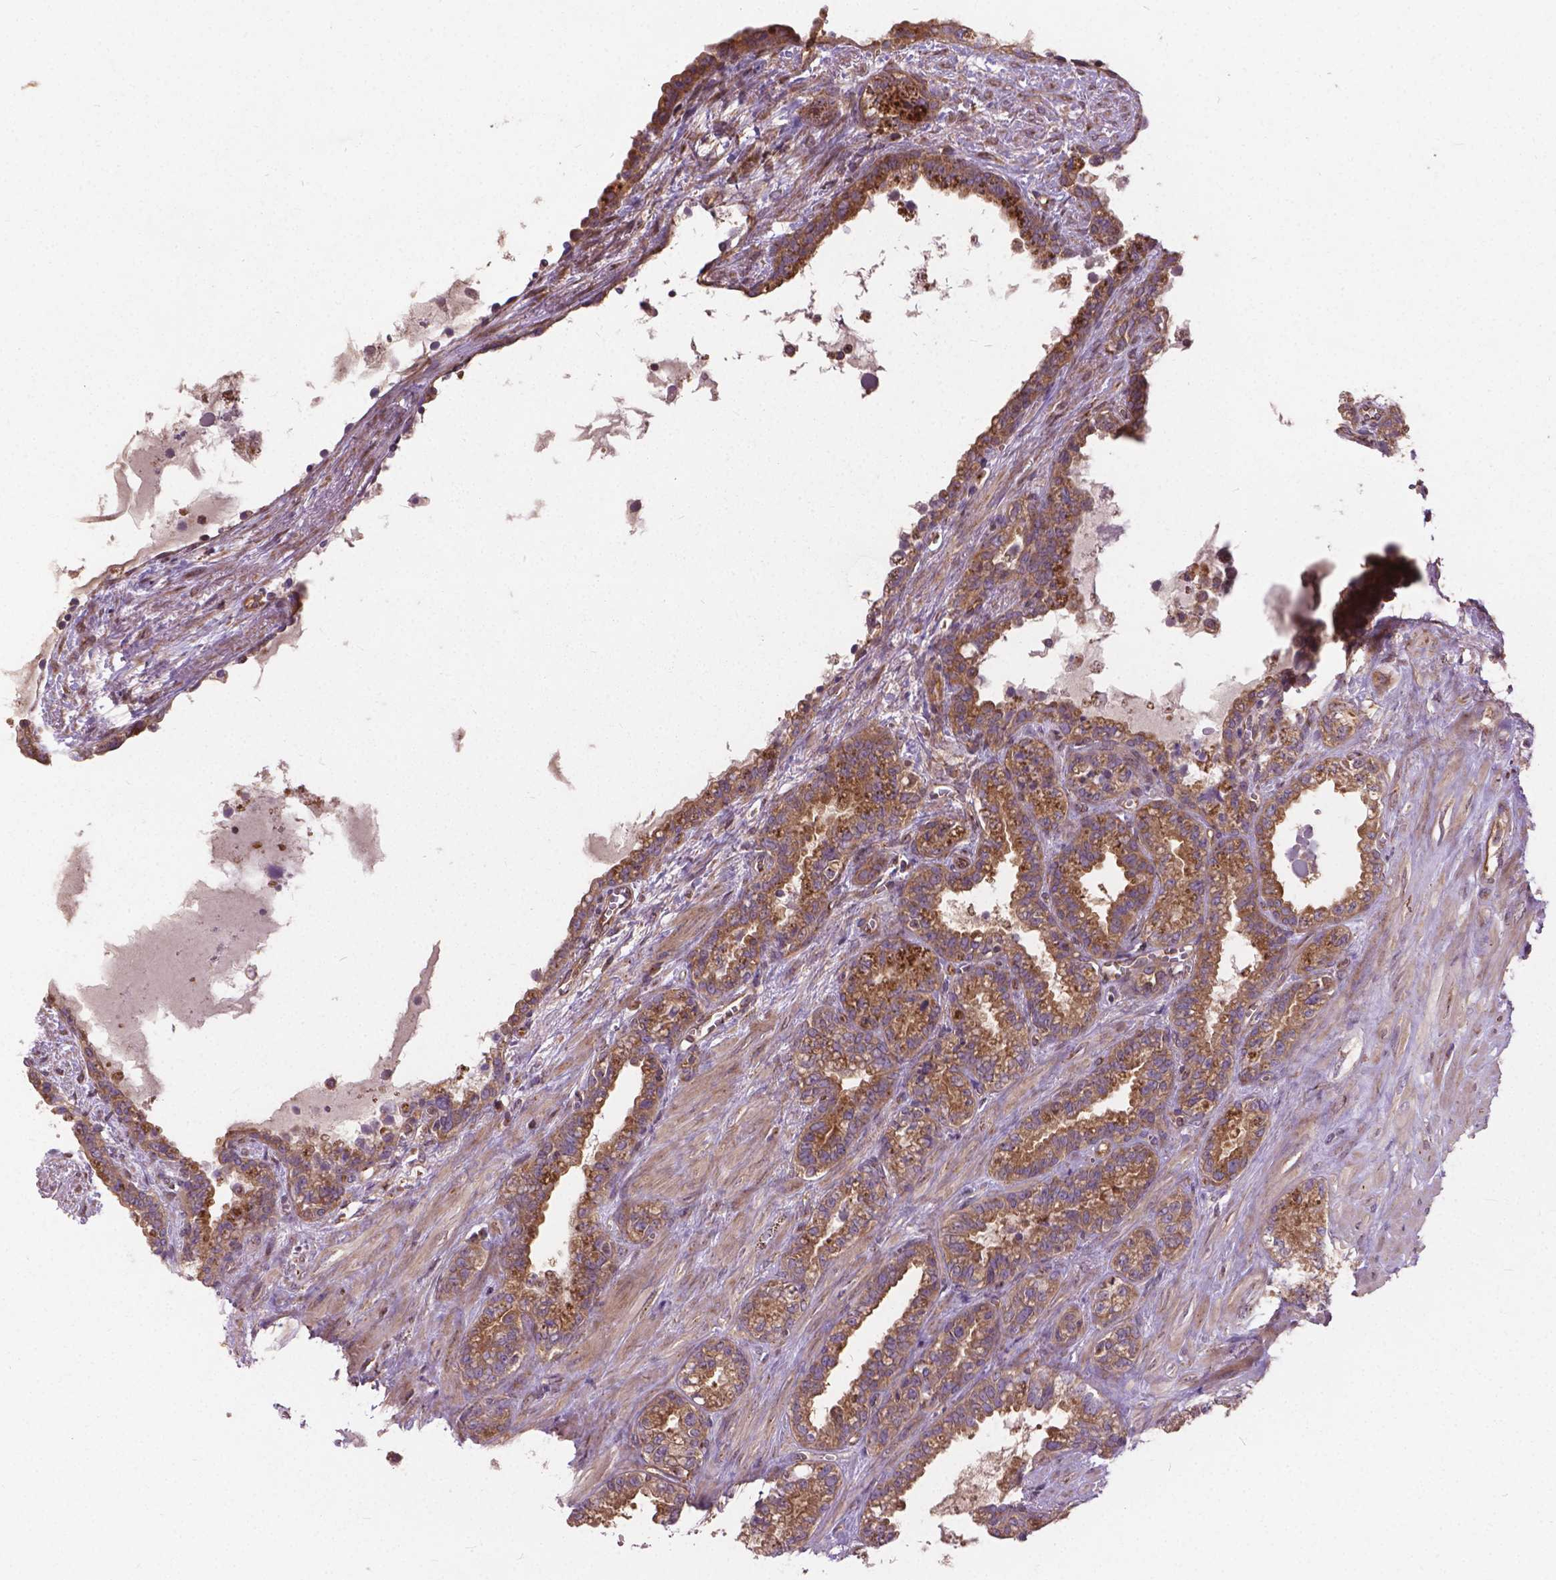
{"staining": {"intensity": "weak", "quantity": ">75%", "location": "cytoplasmic/membranous"}, "tissue": "seminal vesicle", "cell_type": "Glandular cells", "image_type": "normal", "snomed": [{"axis": "morphology", "description": "Normal tissue, NOS"}, {"axis": "morphology", "description": "Urothelial carcinoma, NOS"}, {"axis": "topography", "description": "Urinary bladder"}, {"axis": "topography", "description": "Seminal veicle"}], "caption": "Immunohistochemistry photomicrograph of unremarkable seminal vesicle: human seminal vesicle stained using IHC demonstrates low levels of weak protein expression localized specifically in the cytoplasmic/membranous of glandular cells, appearing as a cytoplasmic/membranous brown color.", "gene": "MZT1", "patient": {"sex": "male", "age": 76}}